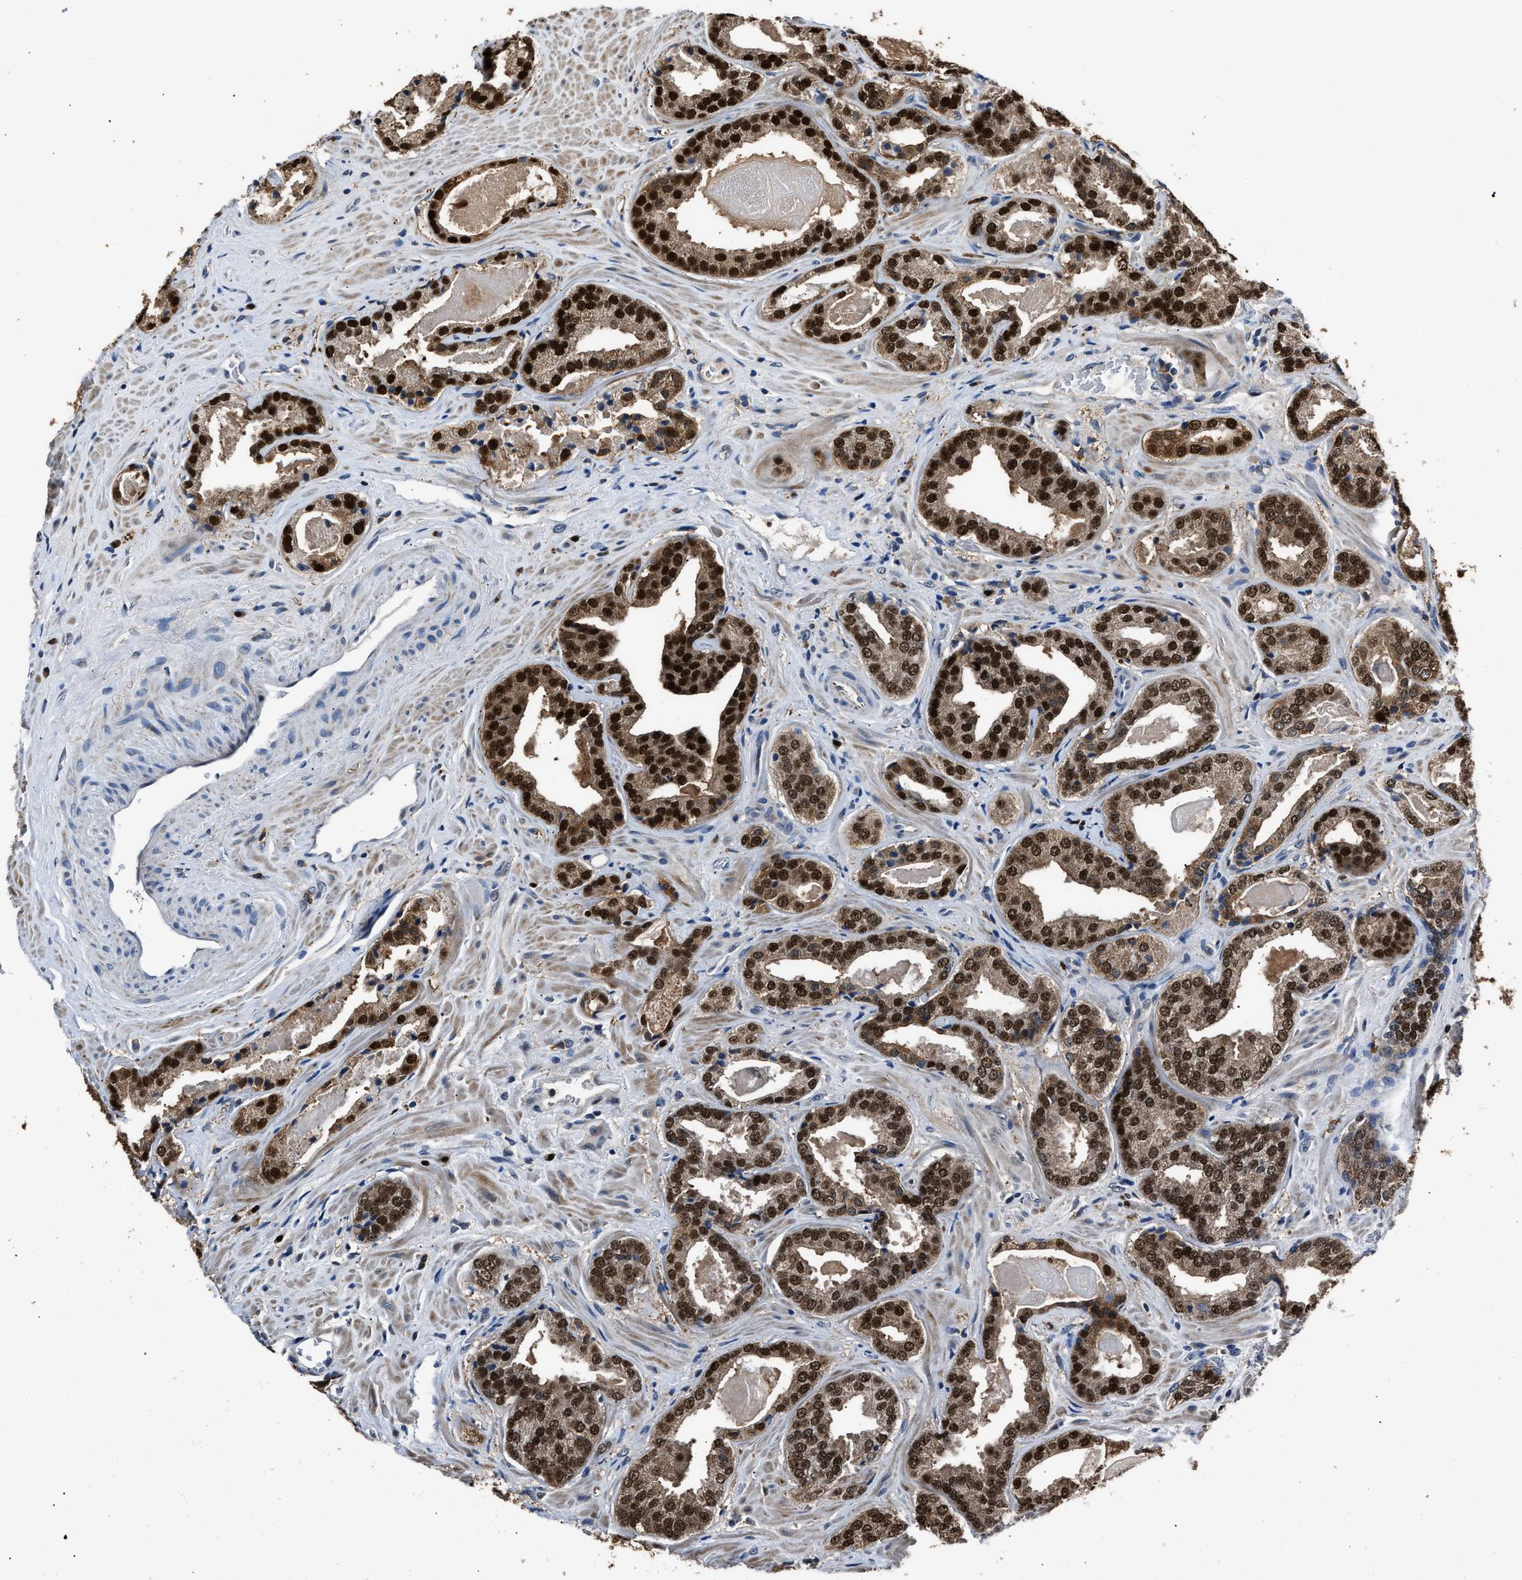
{"staining": {"intensity": "strong", "quantity": ">75%", "location": "cytoplasmic/membranous,nuclear"}, "tissue": "prostate cancer", "cell_type": "Tumor cells", "image_type": "cancer", "snomed": [{"axis": "morphology", "description": "Adenocarcinoma, Low grade"}, {"axis": "topography", "description": "Prostate"}], "caption": "Protein staining of low-grade adenocarcinoma (prostate) tissue displays strong cytoplasmic/membranous and nuclear staining in approximately >75% of tumor cells.", "gene": "NSUN5", "patient": {"sex": "male", "age": 71}}